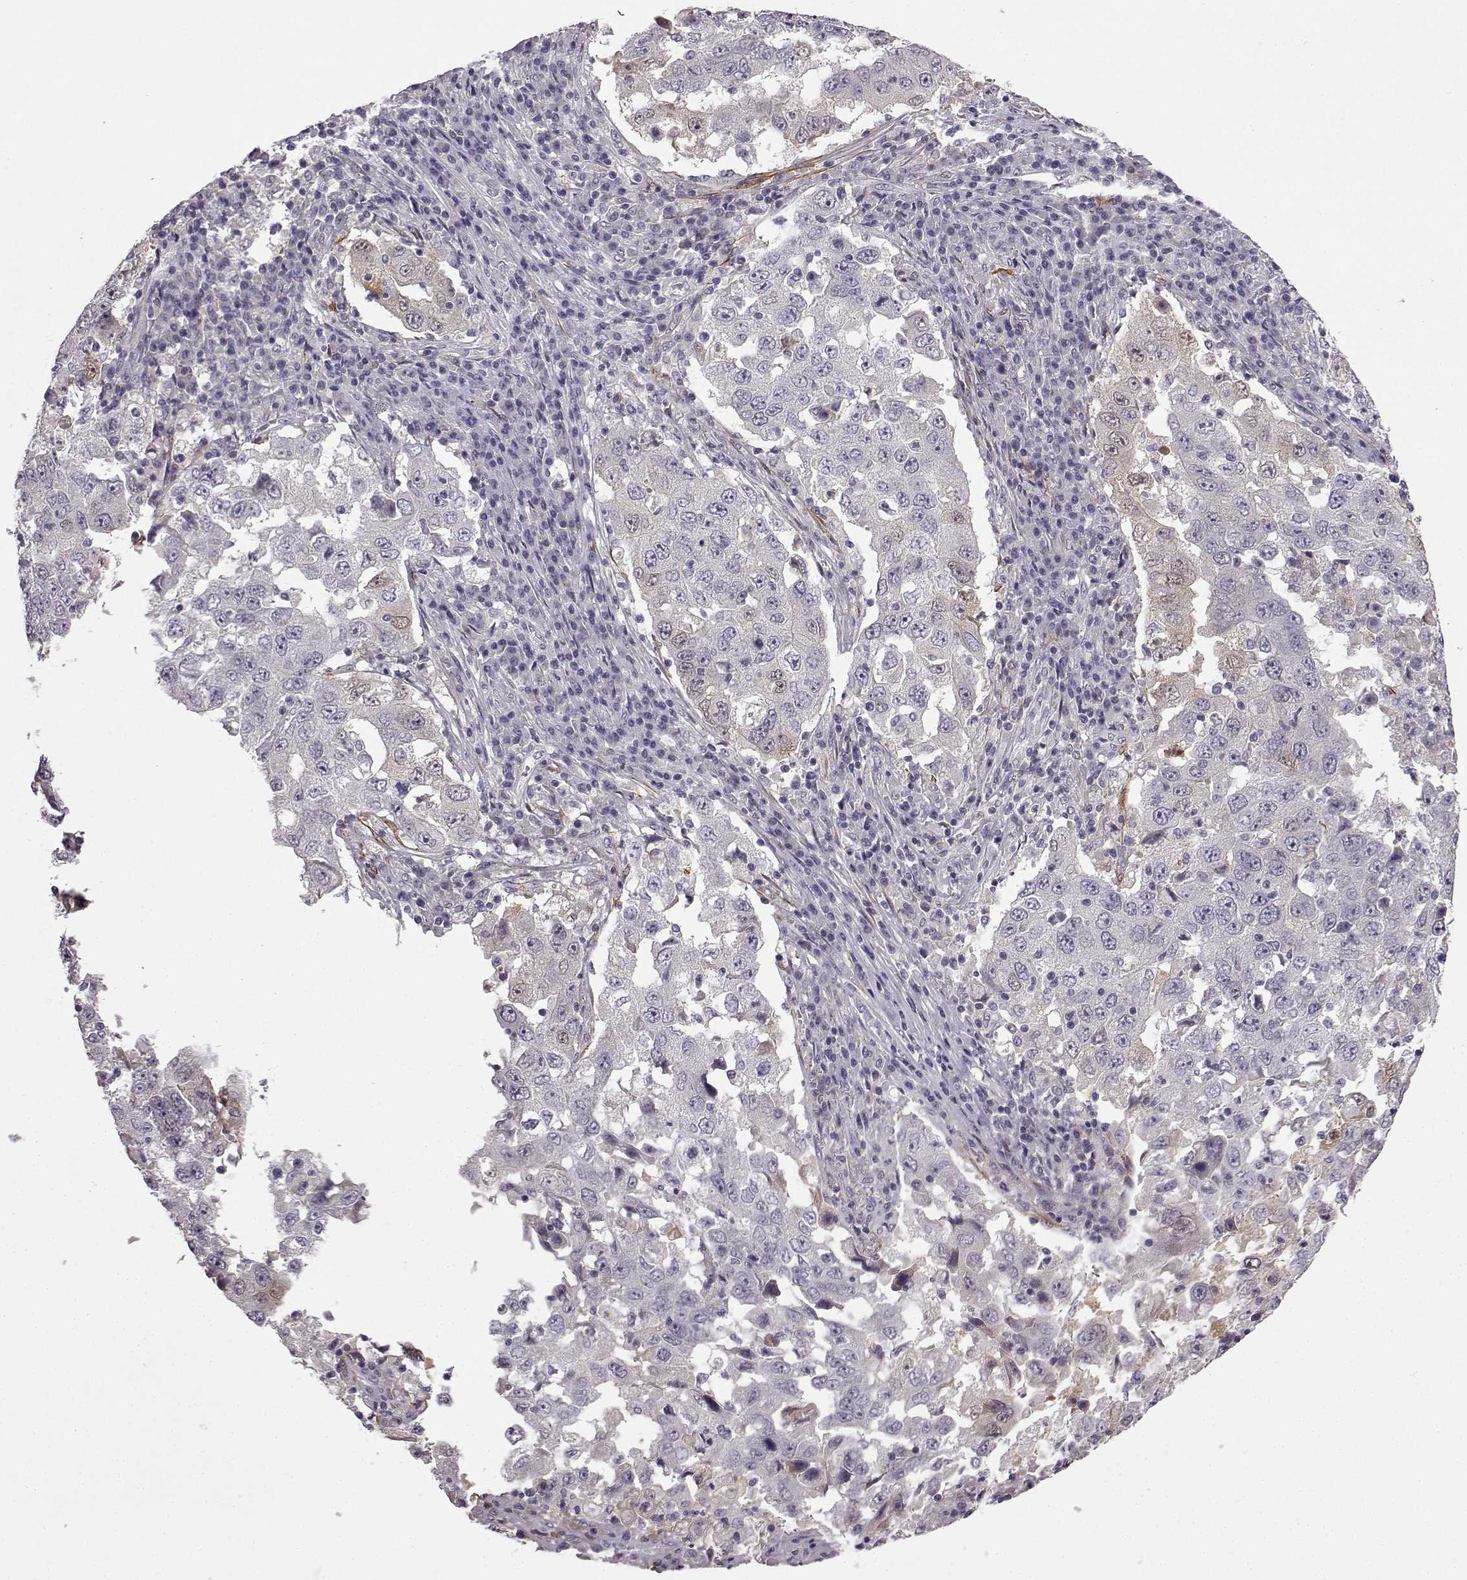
{"staining": {"intensity": "negative", "quantity": "none", "location": "none"}, "tissue": "lung cancer", "cell_type": "Tumor cells", "image_type": "cancer", "snomed": [{"axis": "morphology", "description": "Adenocarcinoma, NOS"}, {"axis": "topography", "description": "Lung"}], "caption": "There is no significant positivity in tumor cells of lung adenocarcinoma.", "gene": "KRT85", "patient": {"sex": "male", "age": 73}}